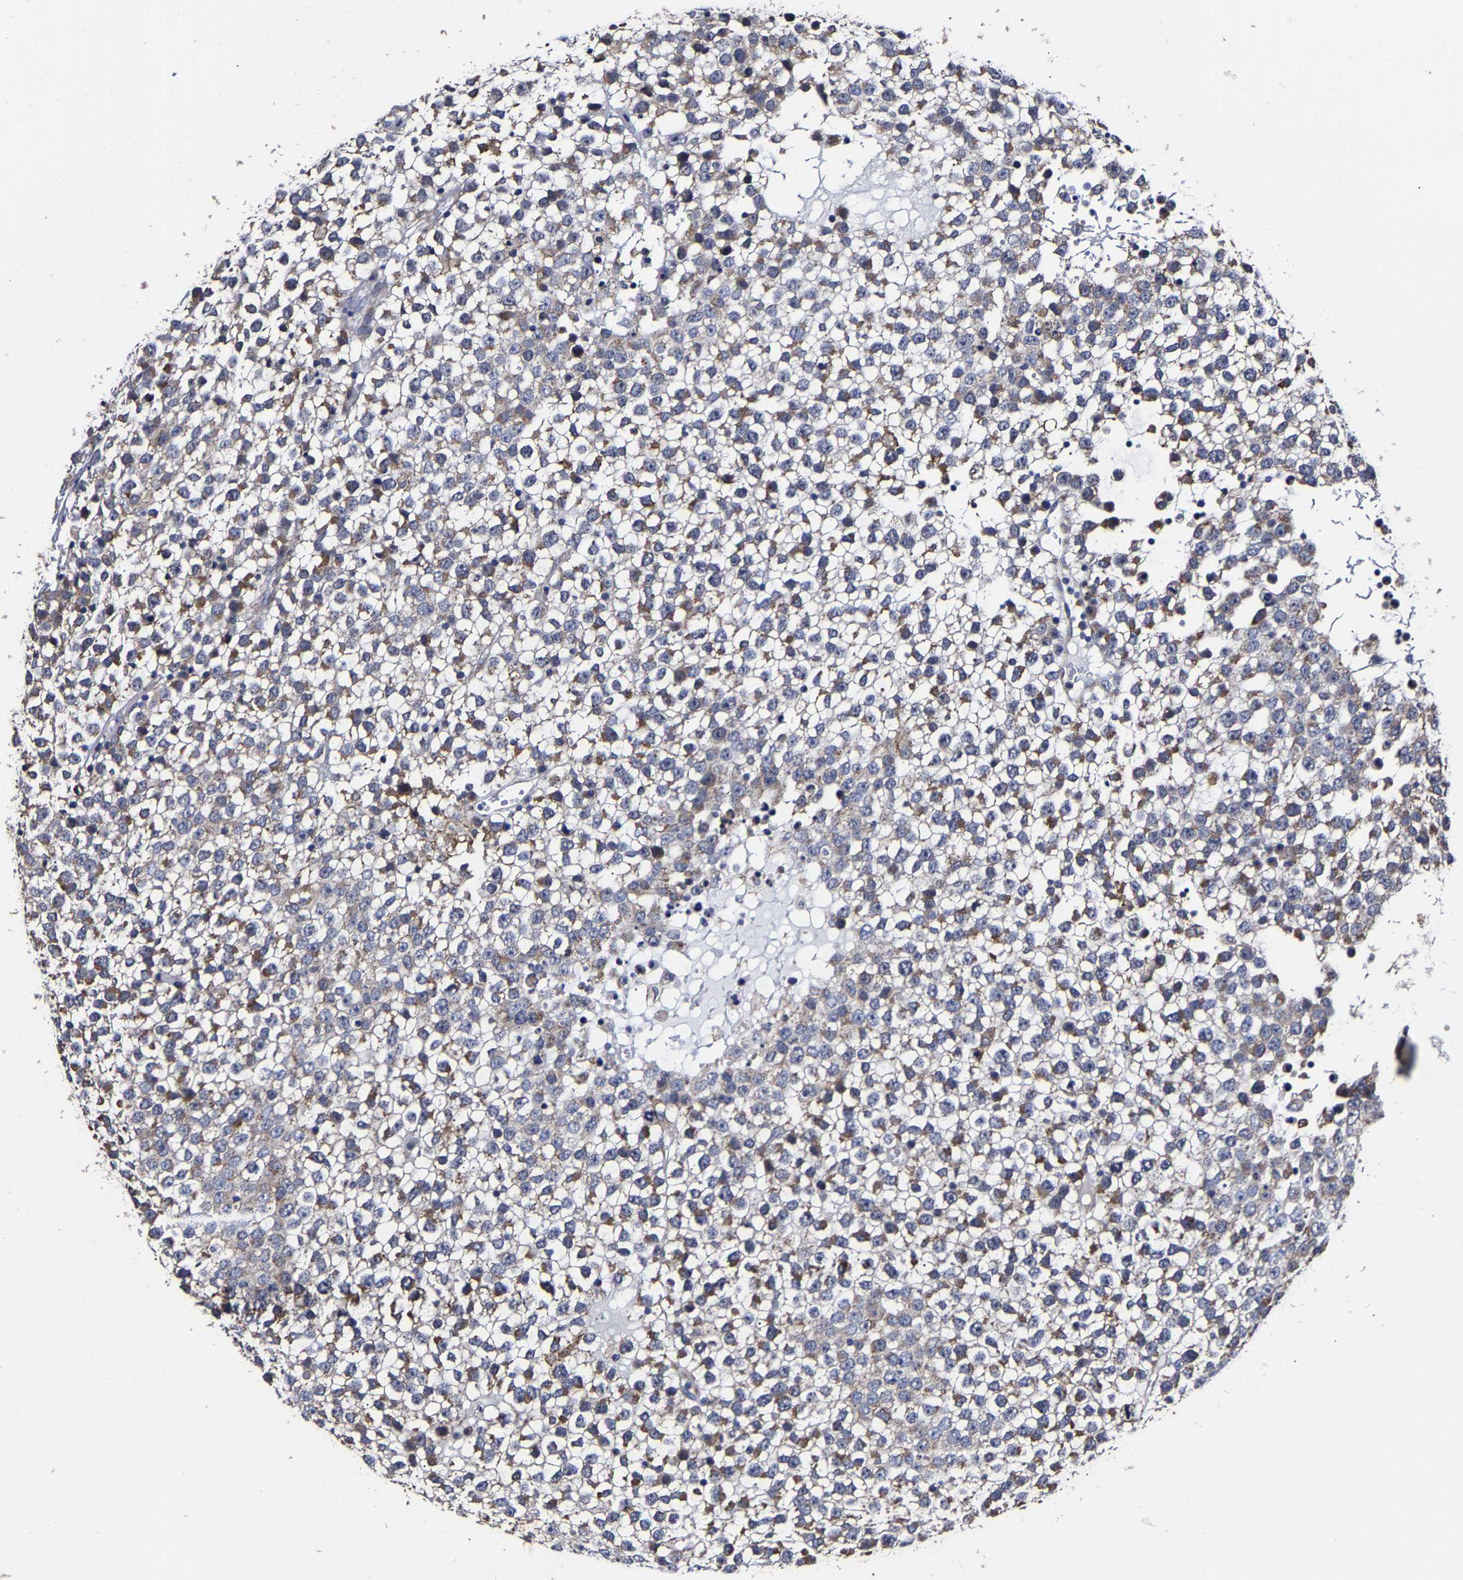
{"staining": {"intensity": "moderate", "quantity": ">75%", "location": "cytoplasmic/membranous"}, "tissue": "testis cancer", "cell_type": "Tumor cells", "image_type": "cancer", "snomed": [{"axis": "morphology", "description": "Seminoma, NOS"}, {"axis": "topography", "description": "Testis"}], "caption": "Seminoma (testis) tissue reveals moderate cytoplasmic/membranous positivity in approximately >75% of tumor cells Using DAB (3,3'-diaminobenzidine) (brown) and hematoxylin (blue) stains, captured at high magnification using brightfield microscopy.", "gene": "AASS", "patient": {"sex": "male", "age": 65}}